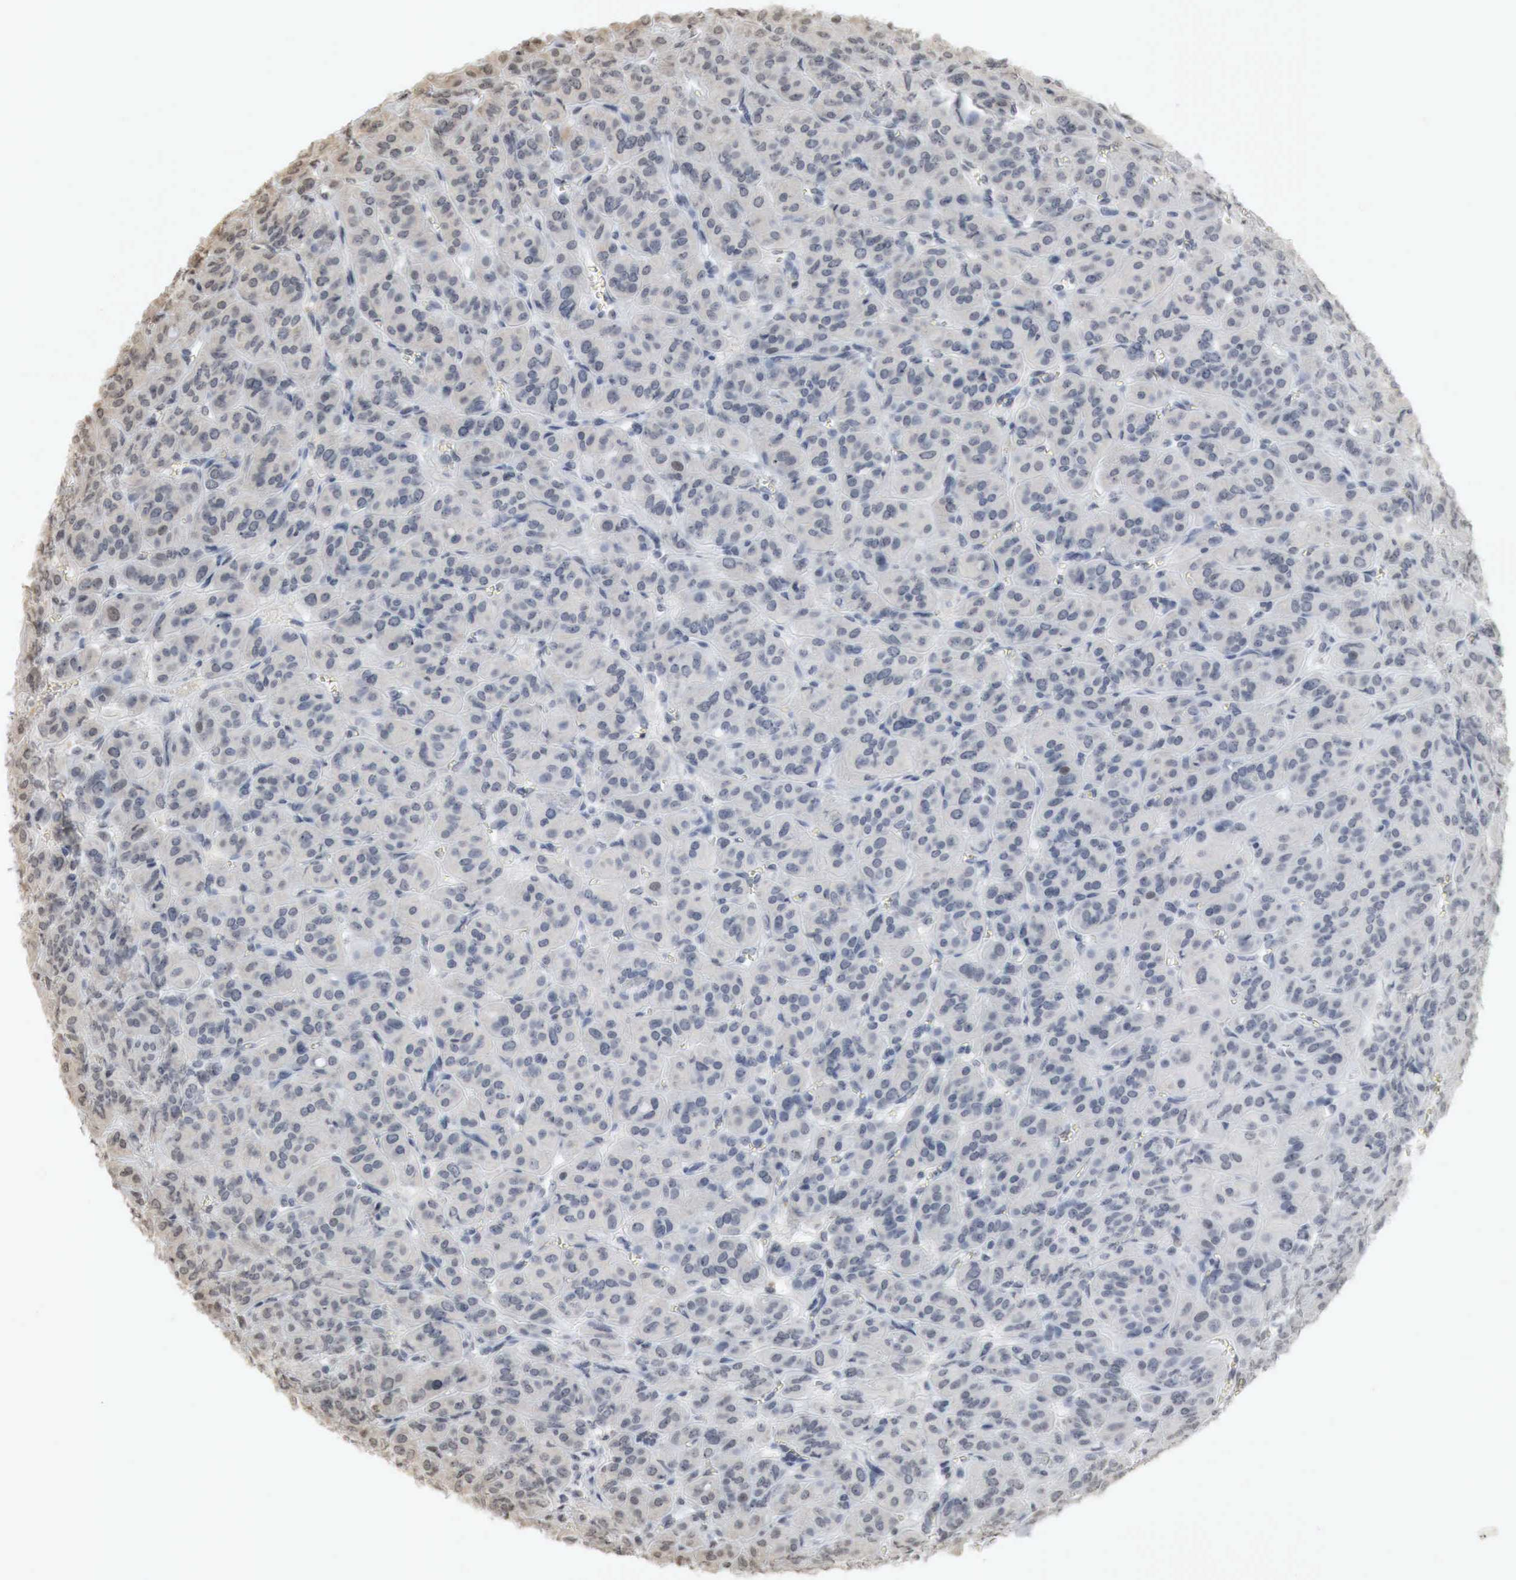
{"staining": {"intensity": "negative", "quantity": "none", "location": "none"}, "tissue": "thyroid cancer", "cell_type": "Tumor cells", "image_type": "cancer", "snomed": [{"axis": "morphology", "description": "Follicular adenoma carcinoma, NOS"}, {"axis": "topography", "description": "Thyroid gland"}], "caption": "Immunohistochemical staining of human thyroid cancer (follicular adenoma carcinoma) demonstrates no significant staining in tumor cells. Brightfield microscopy of immunohistochemistry (IHC) stained with DAB (brown) and hematoxylin (blue), captured at high magnification.", "gene": "ERBB4", "patient": {"sex": "female", "age": 71}}